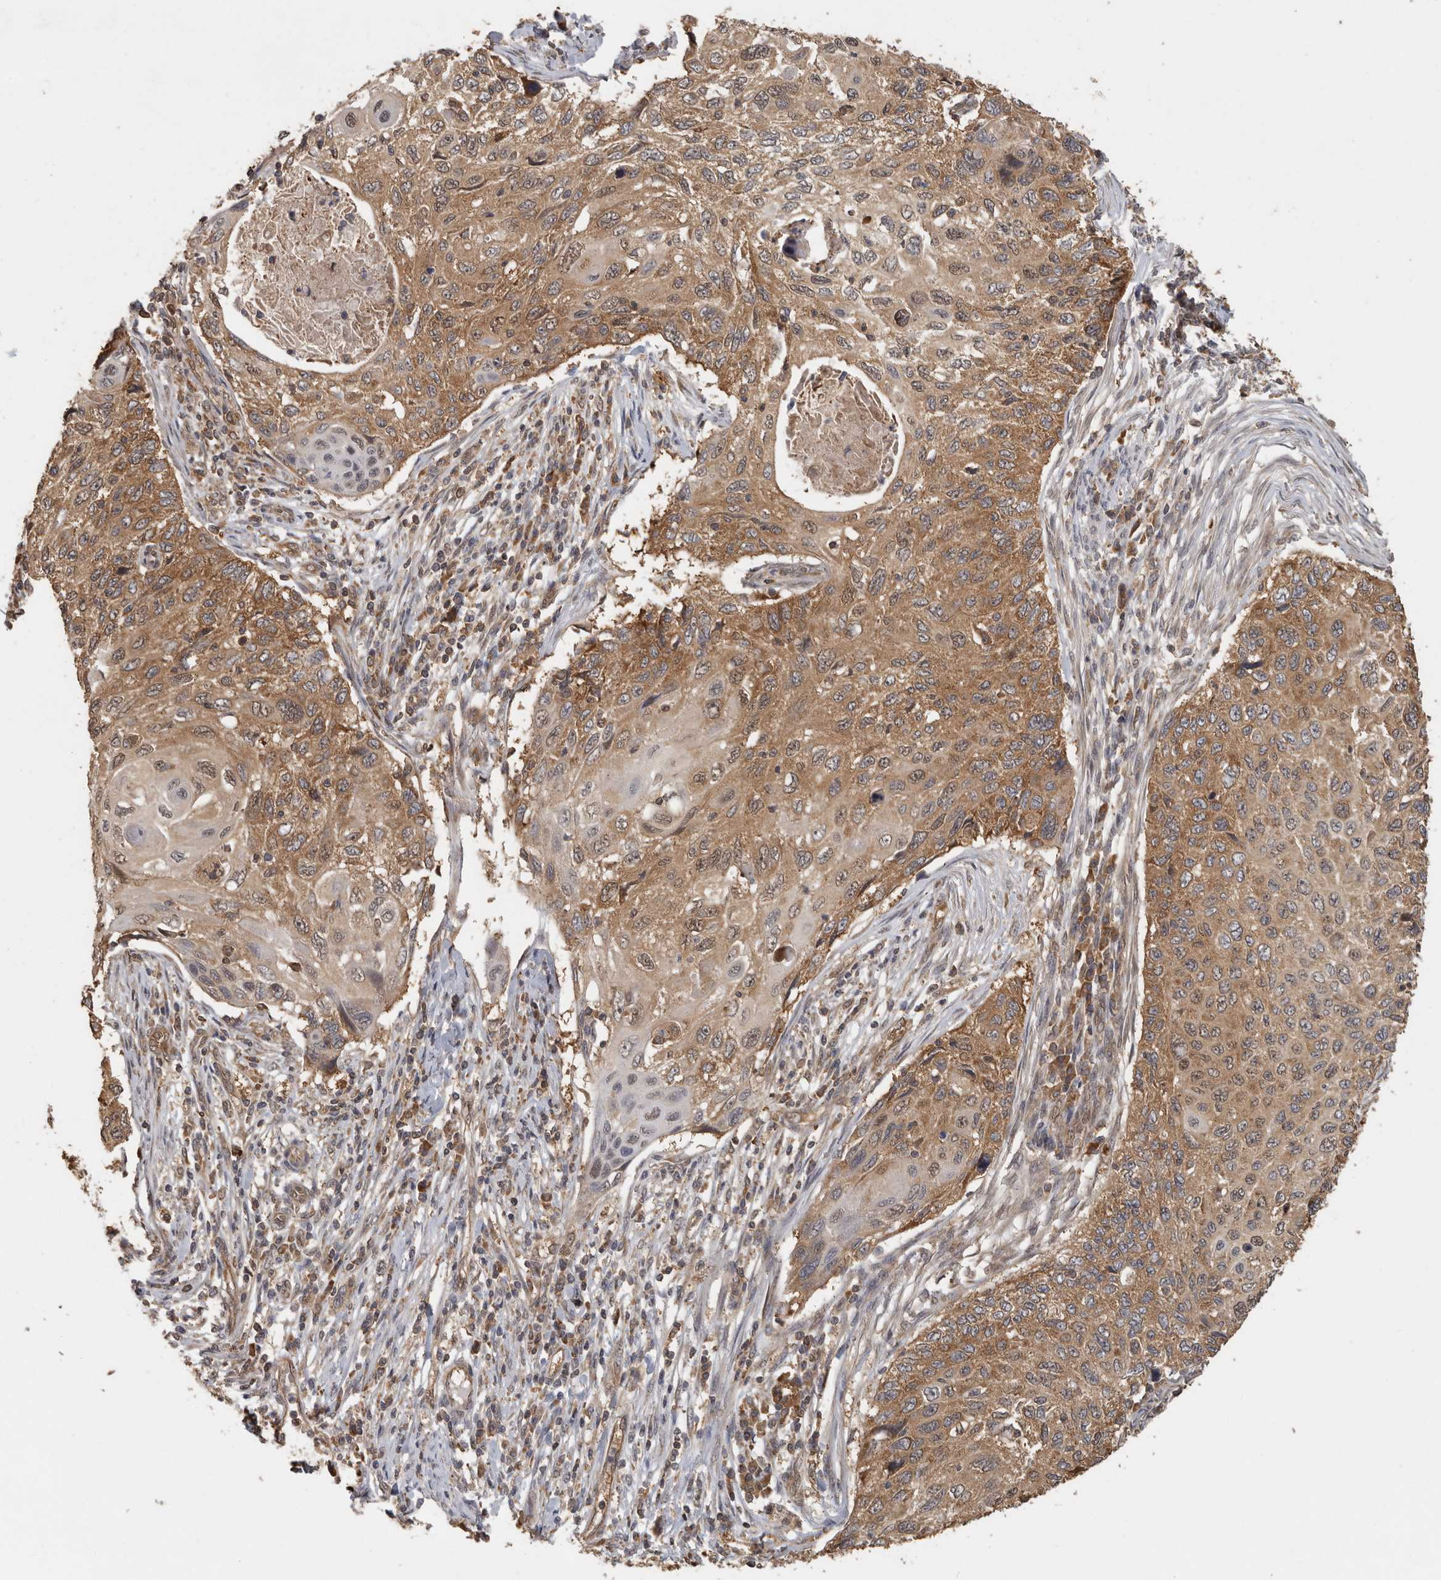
{"staining": {"intensity": "moderate", "quantity": ">75%", "location": "cytoplasmic/membranous,nuclear"}, "tissue": "cervical cancer", "cell_type": "Tumor cells", "image_type": "cancer", "snomed": [{"axis": "morphology", "description": "Squamous cell carcinoma, NOS"}, {"axis": "topography", "description": "Cervix"}], "caption": "Tumor cells reveal moderate cytoplasmic/membranous and nuclear positivity in approximately >75% of cells in cervical cancer.", "gene": "CCT8", "patient": {"sex": "female", "age": 70}}